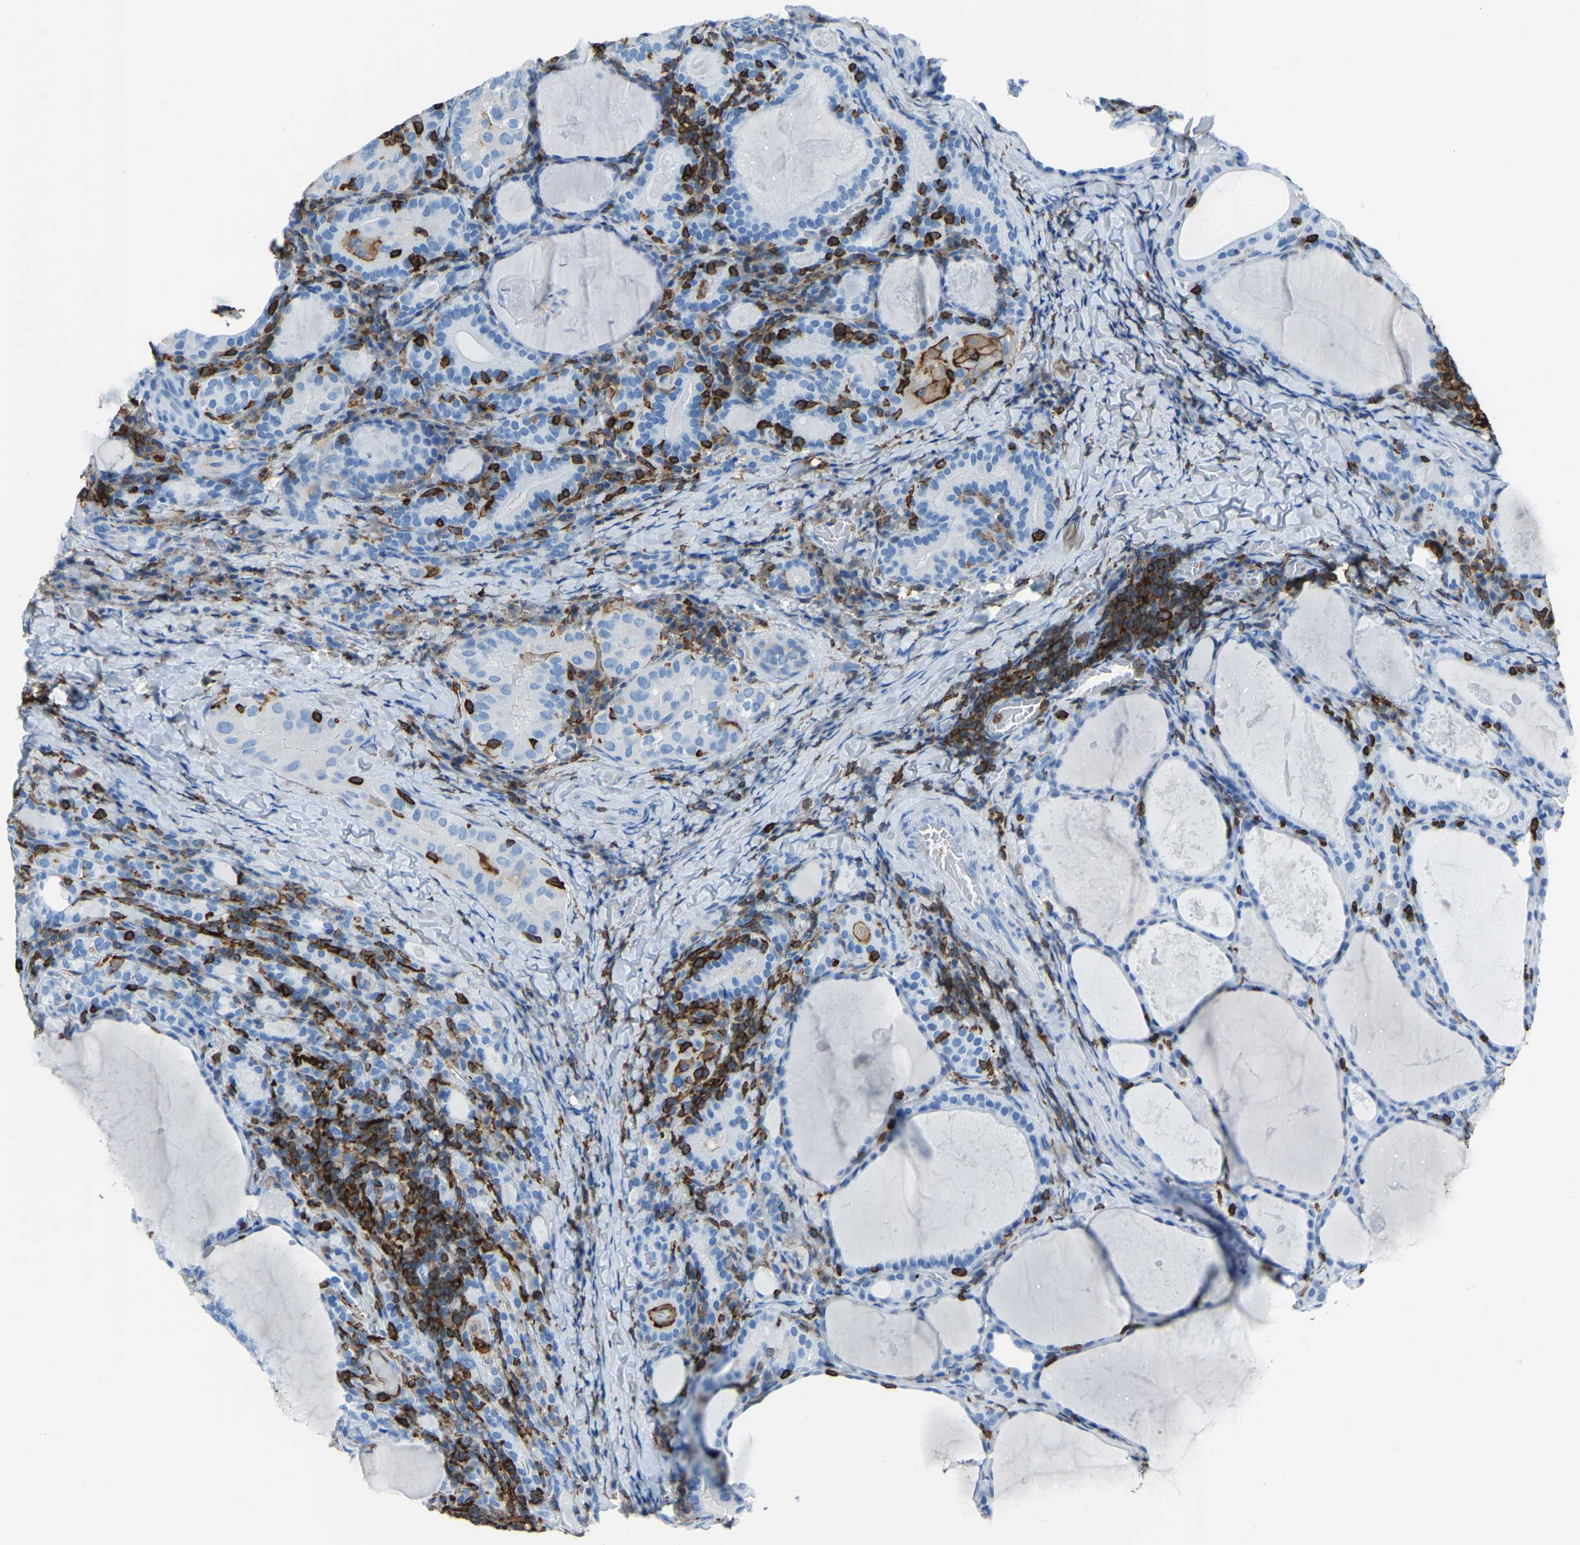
{"staining": {"intensity": "negative", "quantity": "none", "location": "none"}, "tissue": "thyroid cancer", "cell_type": "Tumor cells", "image_type": "cancer", "snomed": [{"axis": "morphology", "description": "Papillary adenocarcinoma, NOS"}, {"axis": "topography", "description": "Thyroid gland"}], "caption": "Protein analysis of papillary adenocarcinoma (thyroid) reveals no significant positivity in tumor cells. (Brightfield microscopy of DAB immunohistochemistry at high magnification).", "gene": "LSP1", "patient": {"sex": "female", "age": 42}}